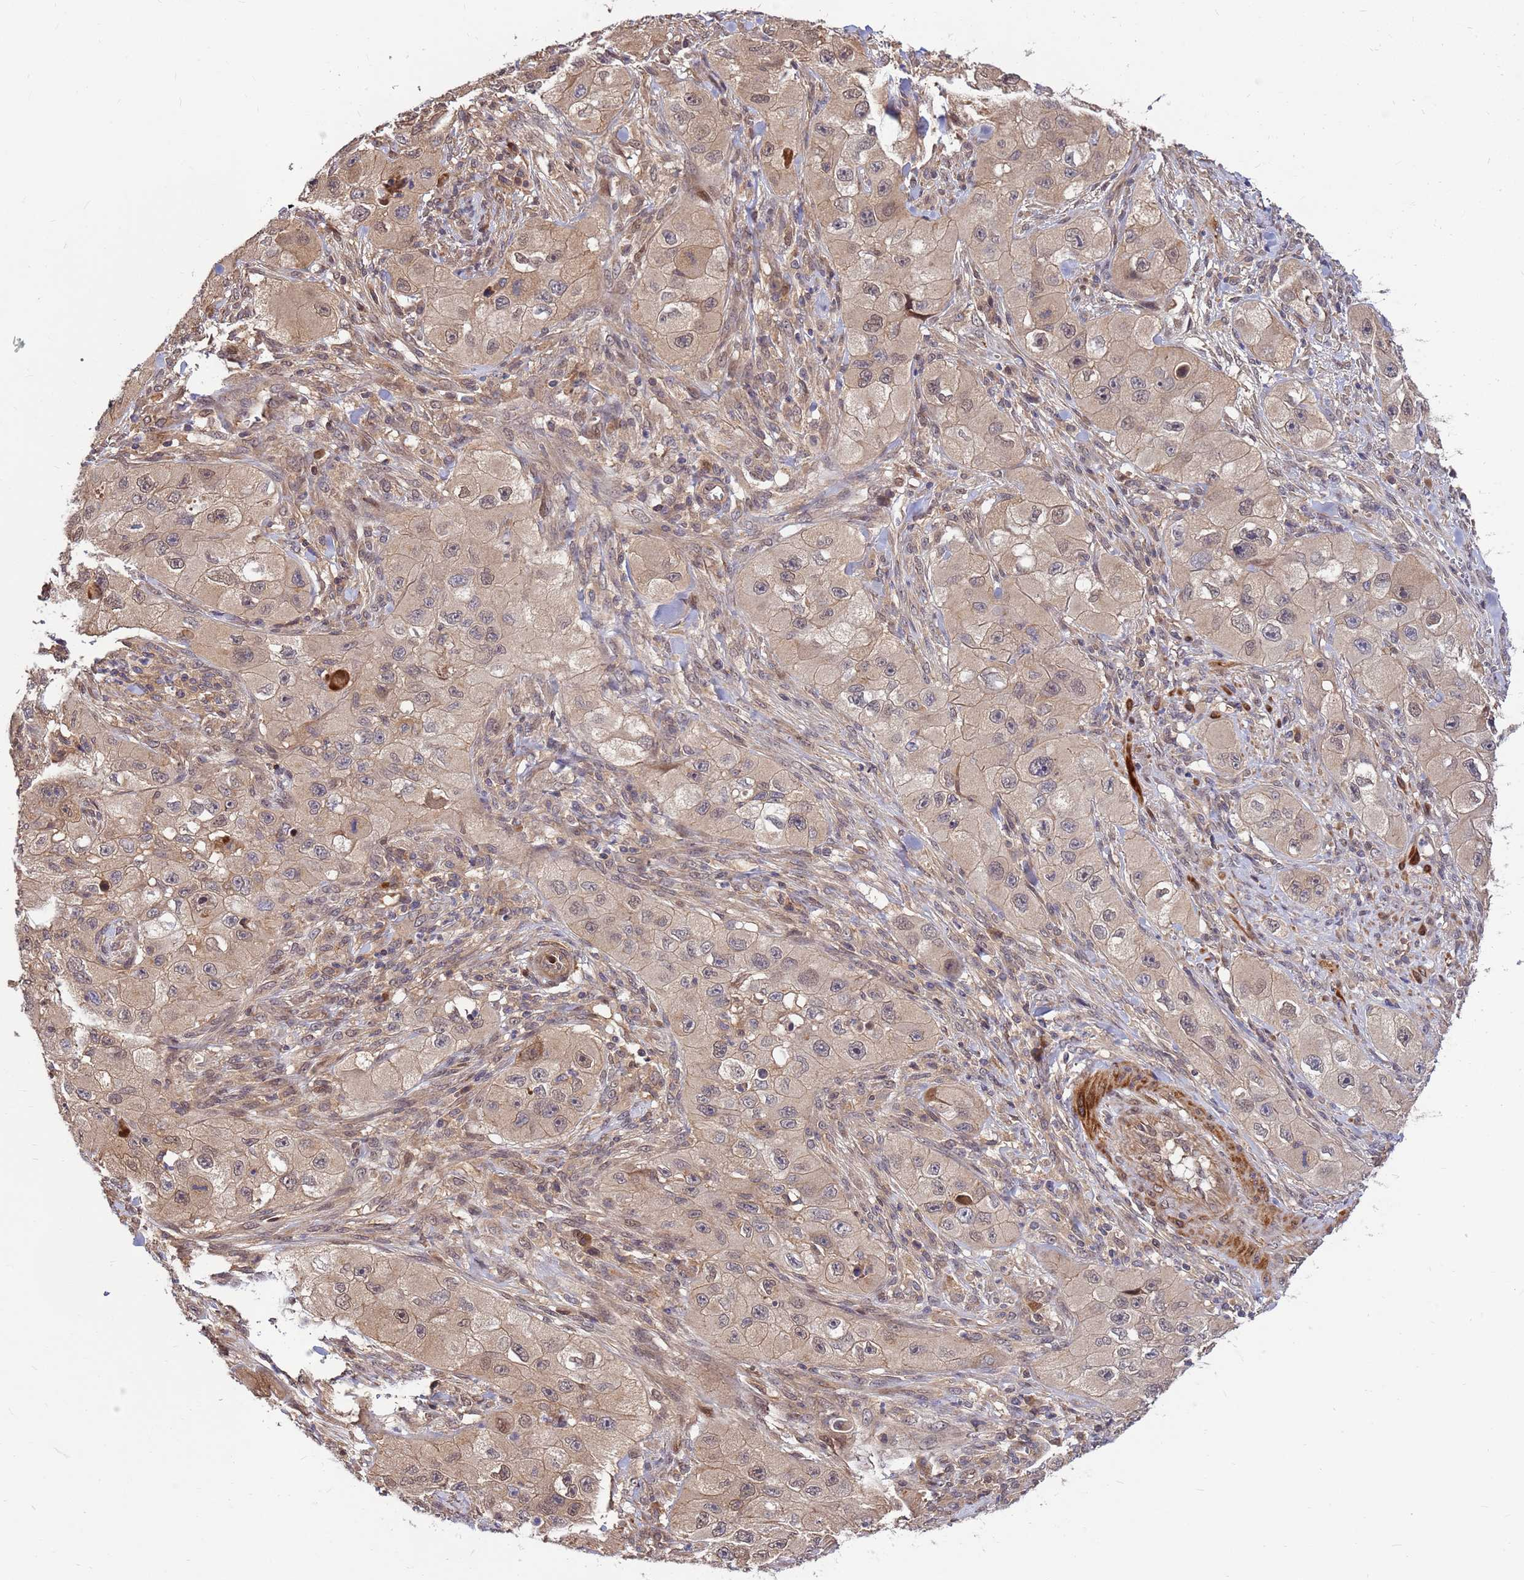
{"staining": {"intensity": "weak", "quantity": ">75%", "location": "cytoplasmic/membranous"}, "tissue": "skin cancer", "cell_type": "Tumor cells", "image_type": "cancer", "snomed": [{"axis": "morphology", "description": "Squamous cell carcinoma, NOS"}, {"axis": "topography", "description": "Skin"}, {"axis": "topography", "description": "Subcutis"}], "caption": "Squamous cell carcinoma (skin) stained for a protein (brown) displays weak cytoplasmic/membranous positive positivity in approximately >75% of tumor cells.", "gene": "DUS4L", "patient": {"sex": "male", "age": 73}}